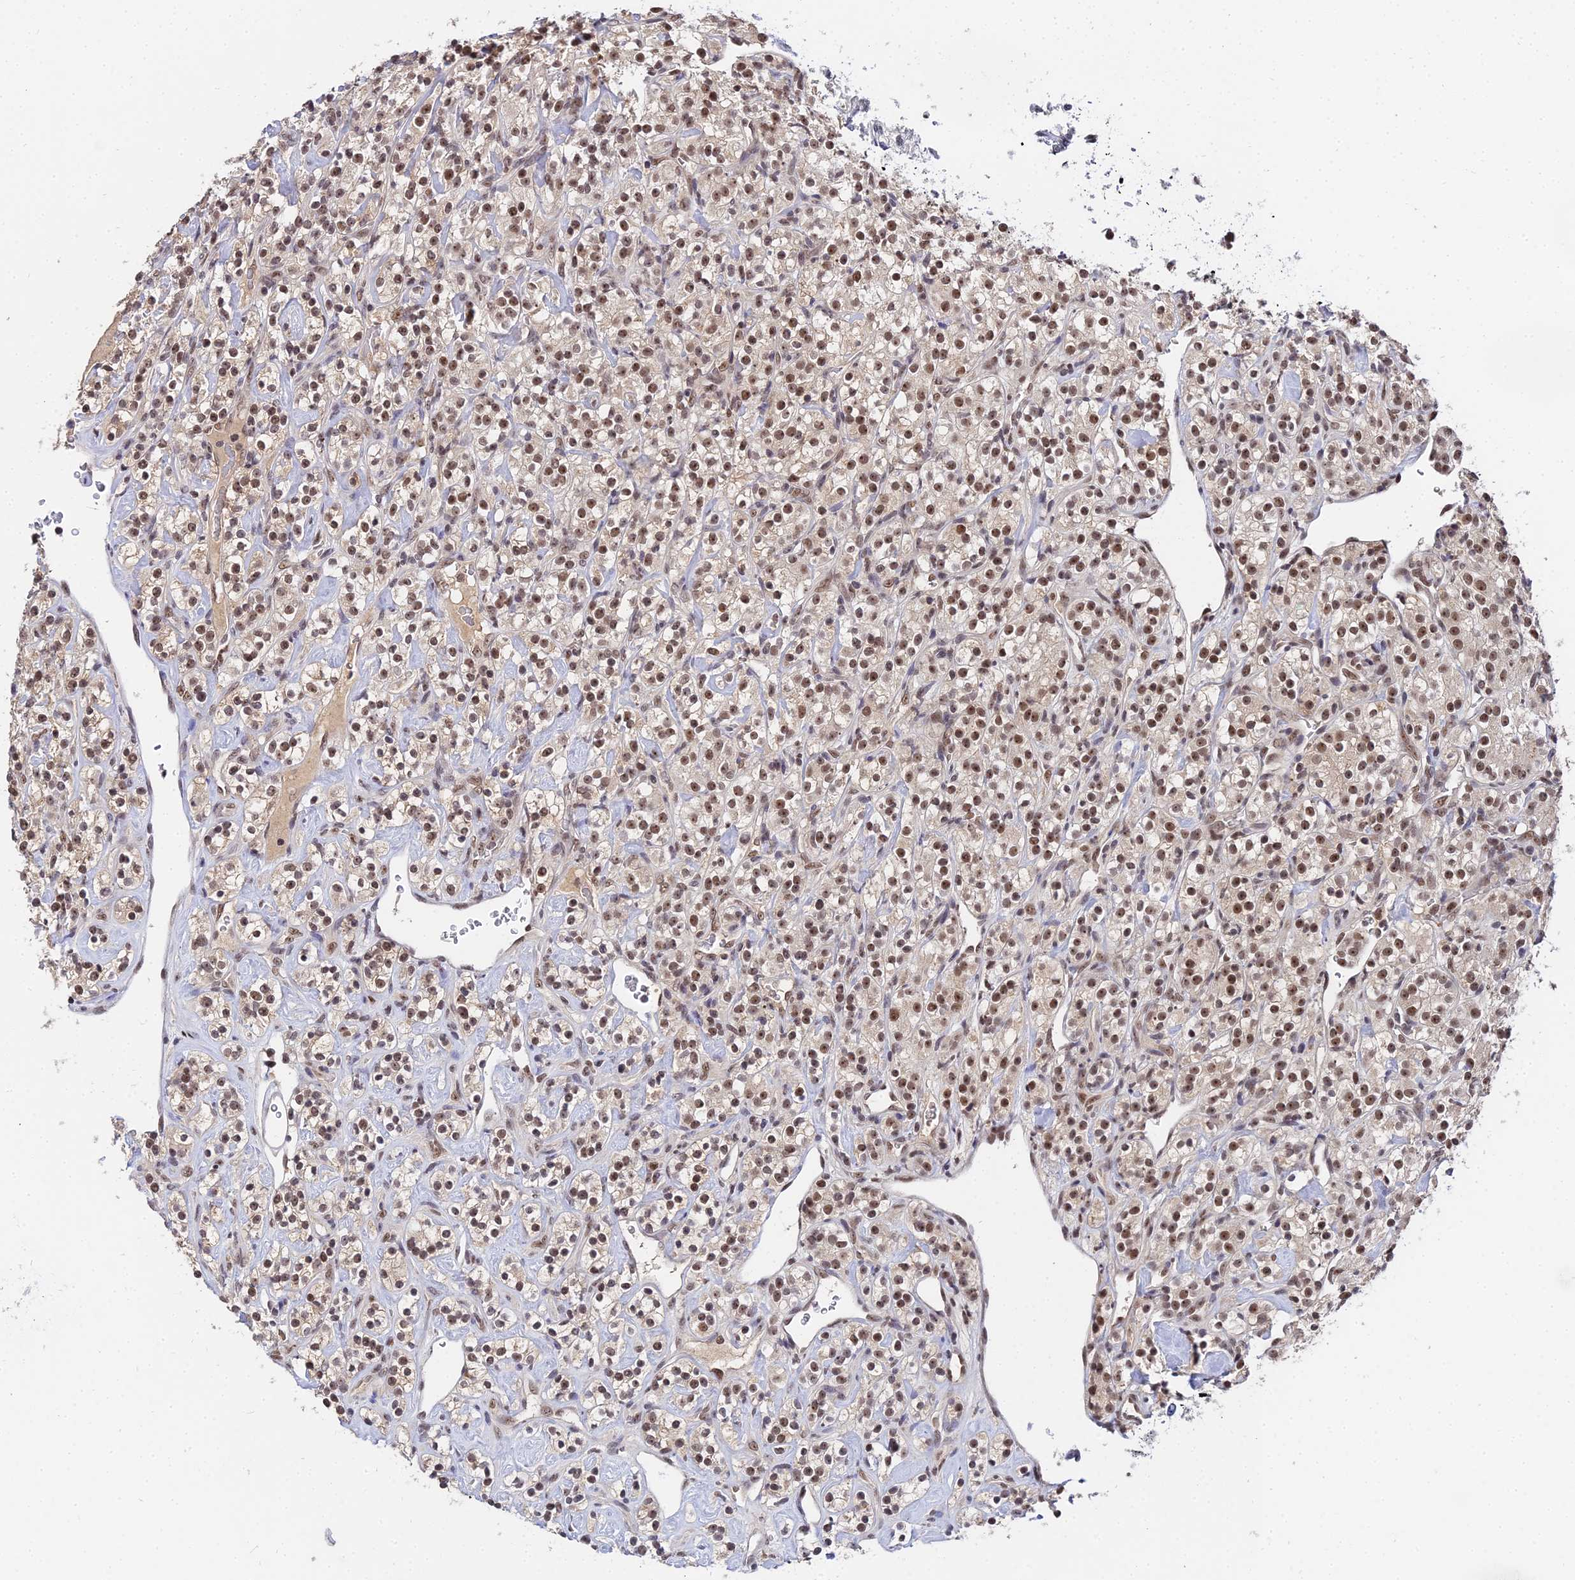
{"staining": {"intensity": "moderate", "quantity": ">75%", "location": "nuclear"}, "tissue": "renal cancer", "cell_type": "Tumor cells", "image_type": "cancer", "snomed": [{"axis": "morphology", "description": "Adenocarcinoma, NOS"}, {"axis": "topography", "description": "Kidney"}], "caption": "IHC (DAB) staining of human renal adenocarcinoma exhibits moderate nuclear protein expression in approximately >75% of tumor cells.", "gene": "EXOSC3", "patient": {"sex": "male", "age": 77}}